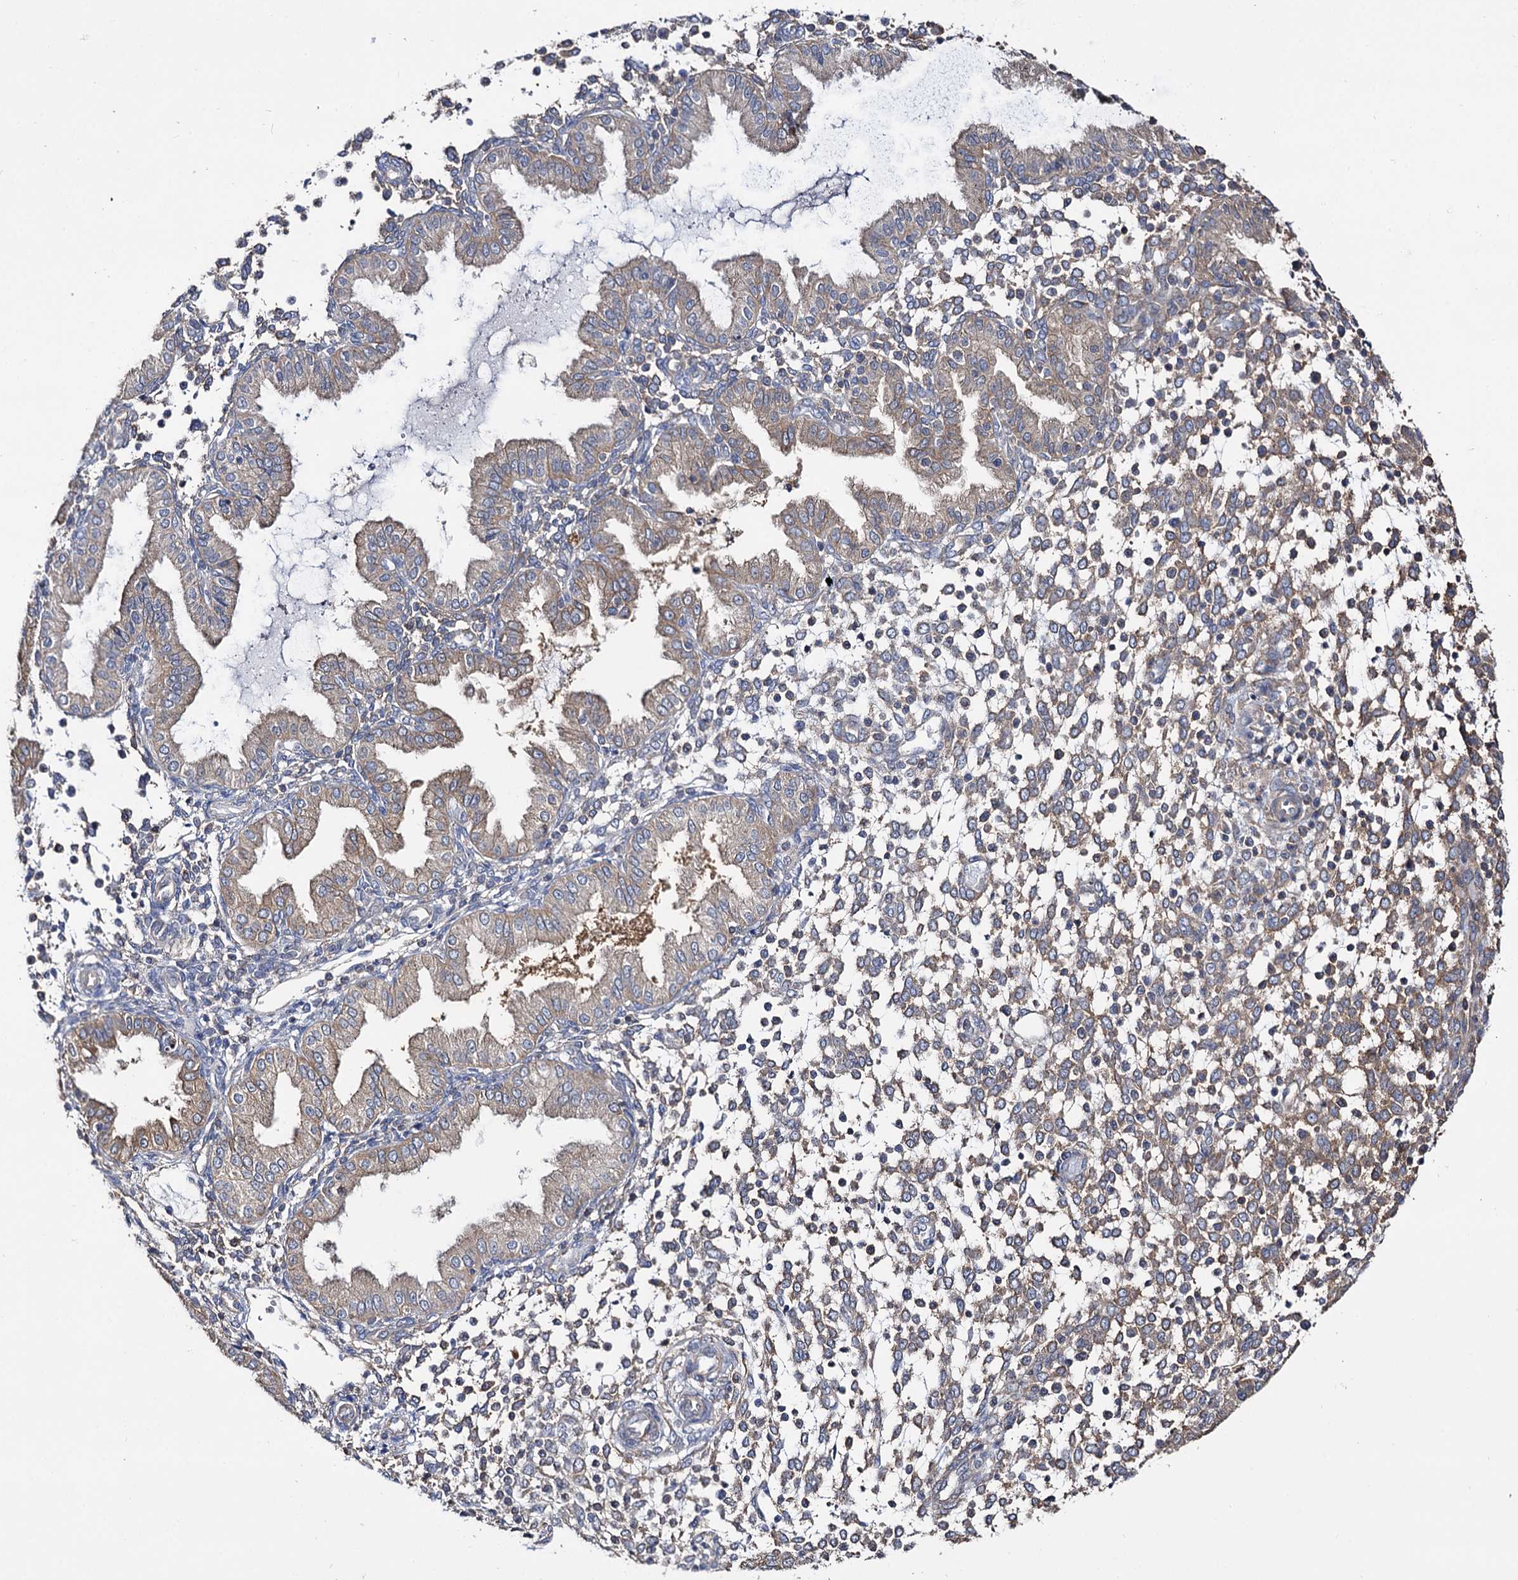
{"staining": {"intensity": "weak", "quantity": "<25%", "location": "cytoplasmic/membranous"}, "tissue": "endometrium", "cell_type": "Cells in endometrial stroma", "image_type": "normal", "snomed": [{"axis": "morphology", "description": "Normal tissue, NOS"}, {"axis": "topography", "description": "Endometrium"}], "caption": "DAB immunohistochemical staining of unremarkable endometrium reveals no significant positivity in cells in endometrial stroma. Nuclei are stained in blue.", "gene": "IDI1", "patient": {"sex": "female", "age": 53}}